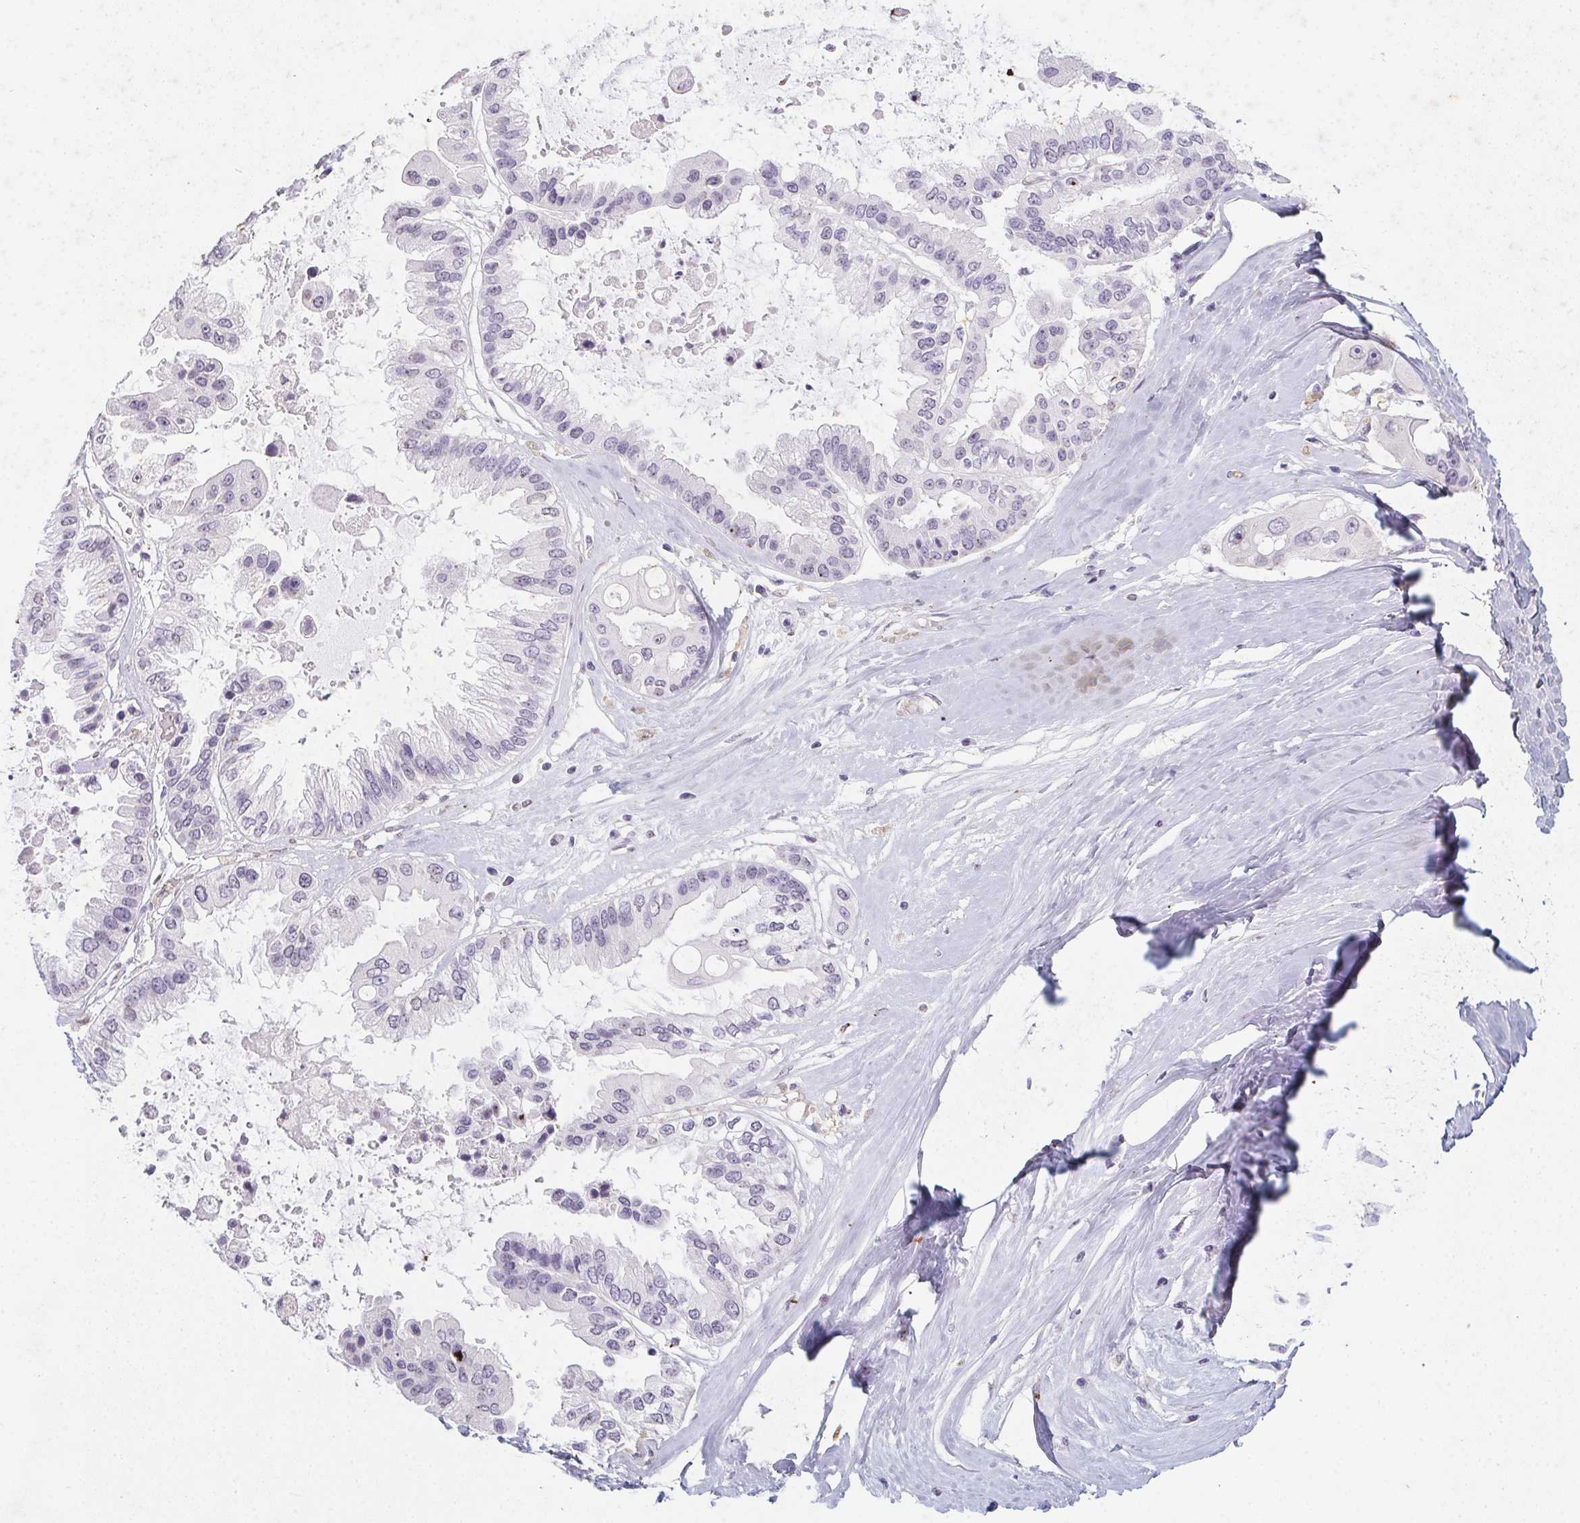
{"staining": {"intensity": "negative", "quantity": "none", "location": "none"}, "tissue": "ovarian cancer", "cell_type": "Tumor cells", "image_type": "cancer", "snomed": [{"axis": "morphology", "description": "Cystadenocarcinoma, serous, NOS"}, {"axis": "topography", "description": "Ovary"}], "caption": "The photomicrograph shows no staining of tumor cells in serous cystadenocarcinoma (ovarian). (Brightfield microscopy of DAB IHC at high magnification).", "gene": "DCD", "patient": {"sex": "female", "age": 56}}